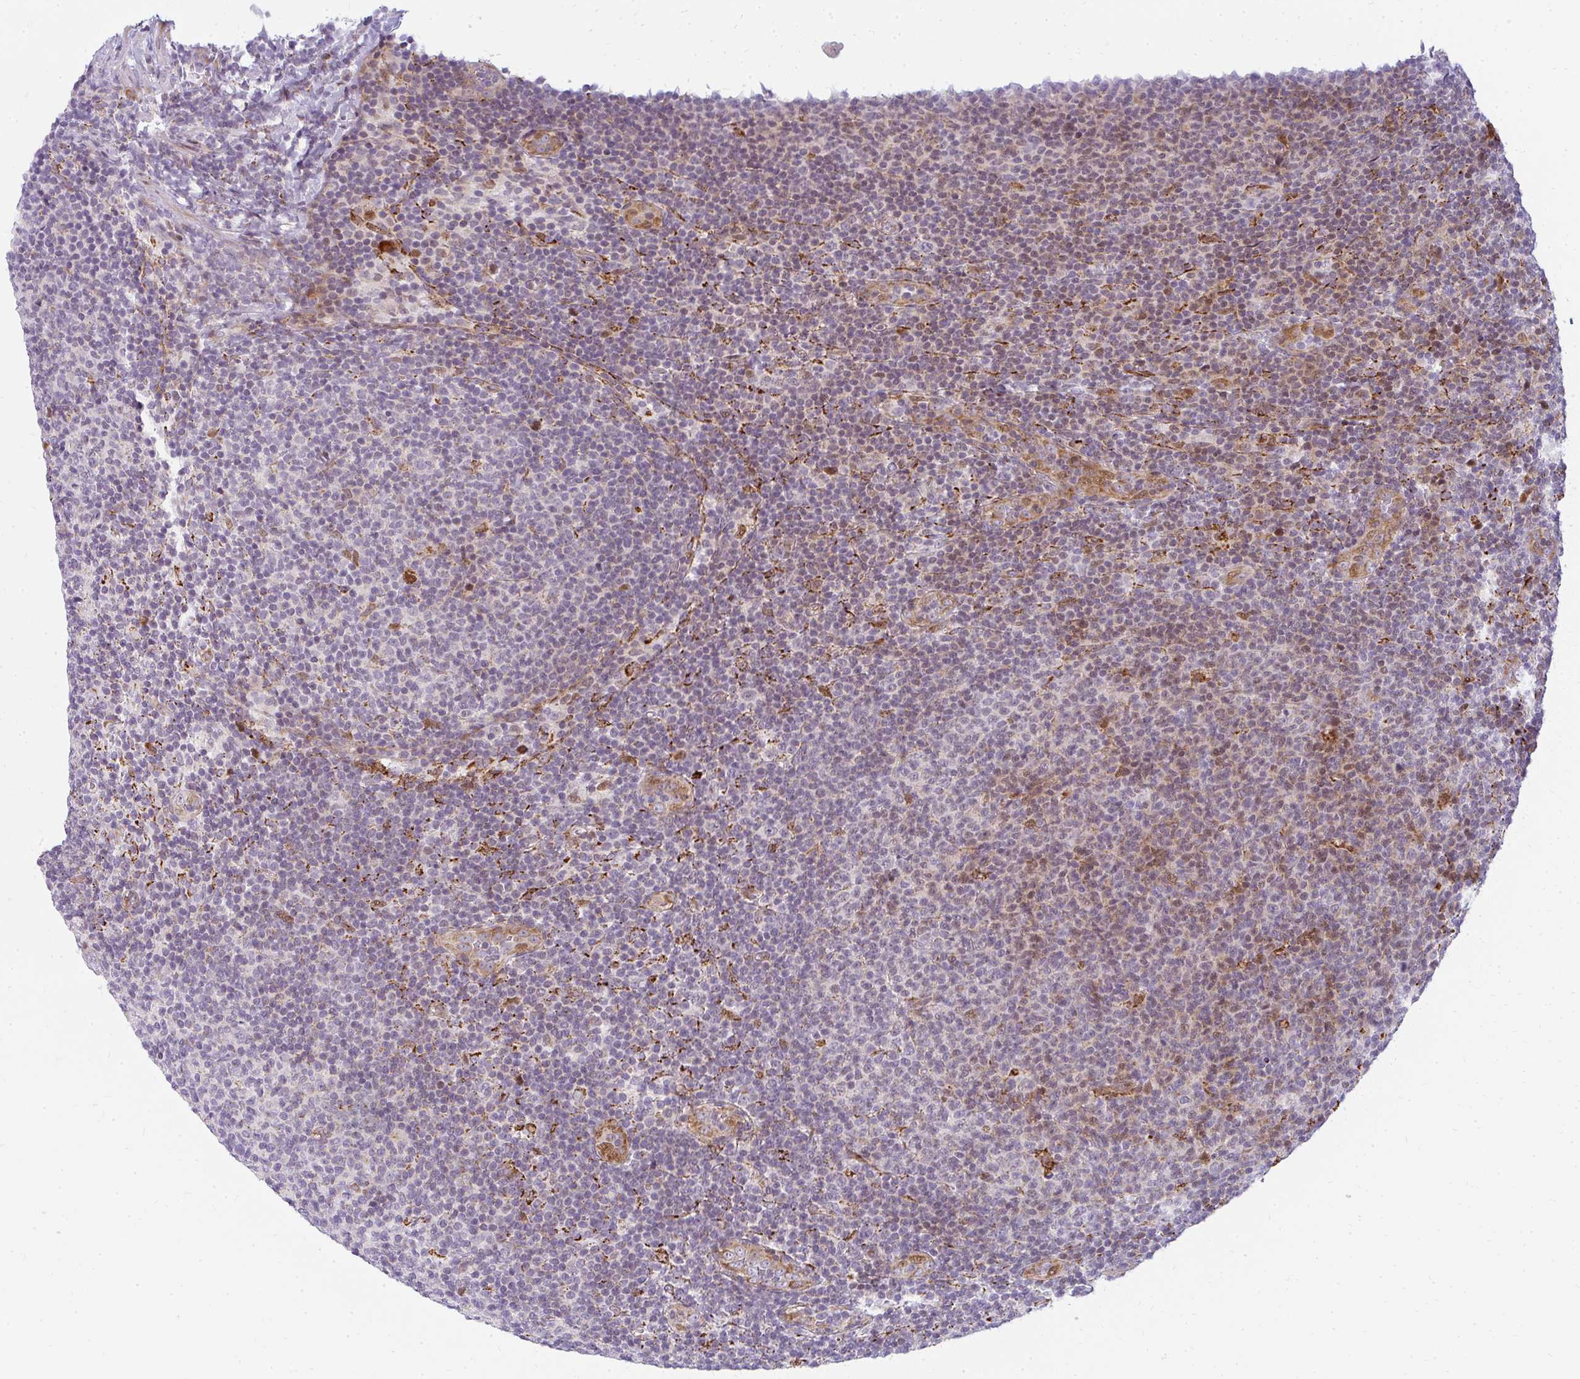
{"staining": {"intensity": "weak", "quantity": "25%-75%", "location": "nuclear"}, "tissue": "lymphoma", "cell_type": "Tumor cells", "image_type": "cancer", "snomed": [{"axis": "morphology", "description": "Malignant lymphoma, non-Hodgkin's type, Low grade"}, {"axis": "topography", "description": "Lymph node"}], "caption": "The immunohistochemical stain shows weak nuclear positivity in tumor cells of malignant lymphoma, non-Hodgkin's type (low-grade) tissue. The protein of interest is stained brown, and the nuclei are stained in blue (DAB (3,3'-diaminobenzidine) IHC with brightfield microscopy, high magnification).", "gene": "PLA2G5", "patient": {"sex": "male", "age": 66}}